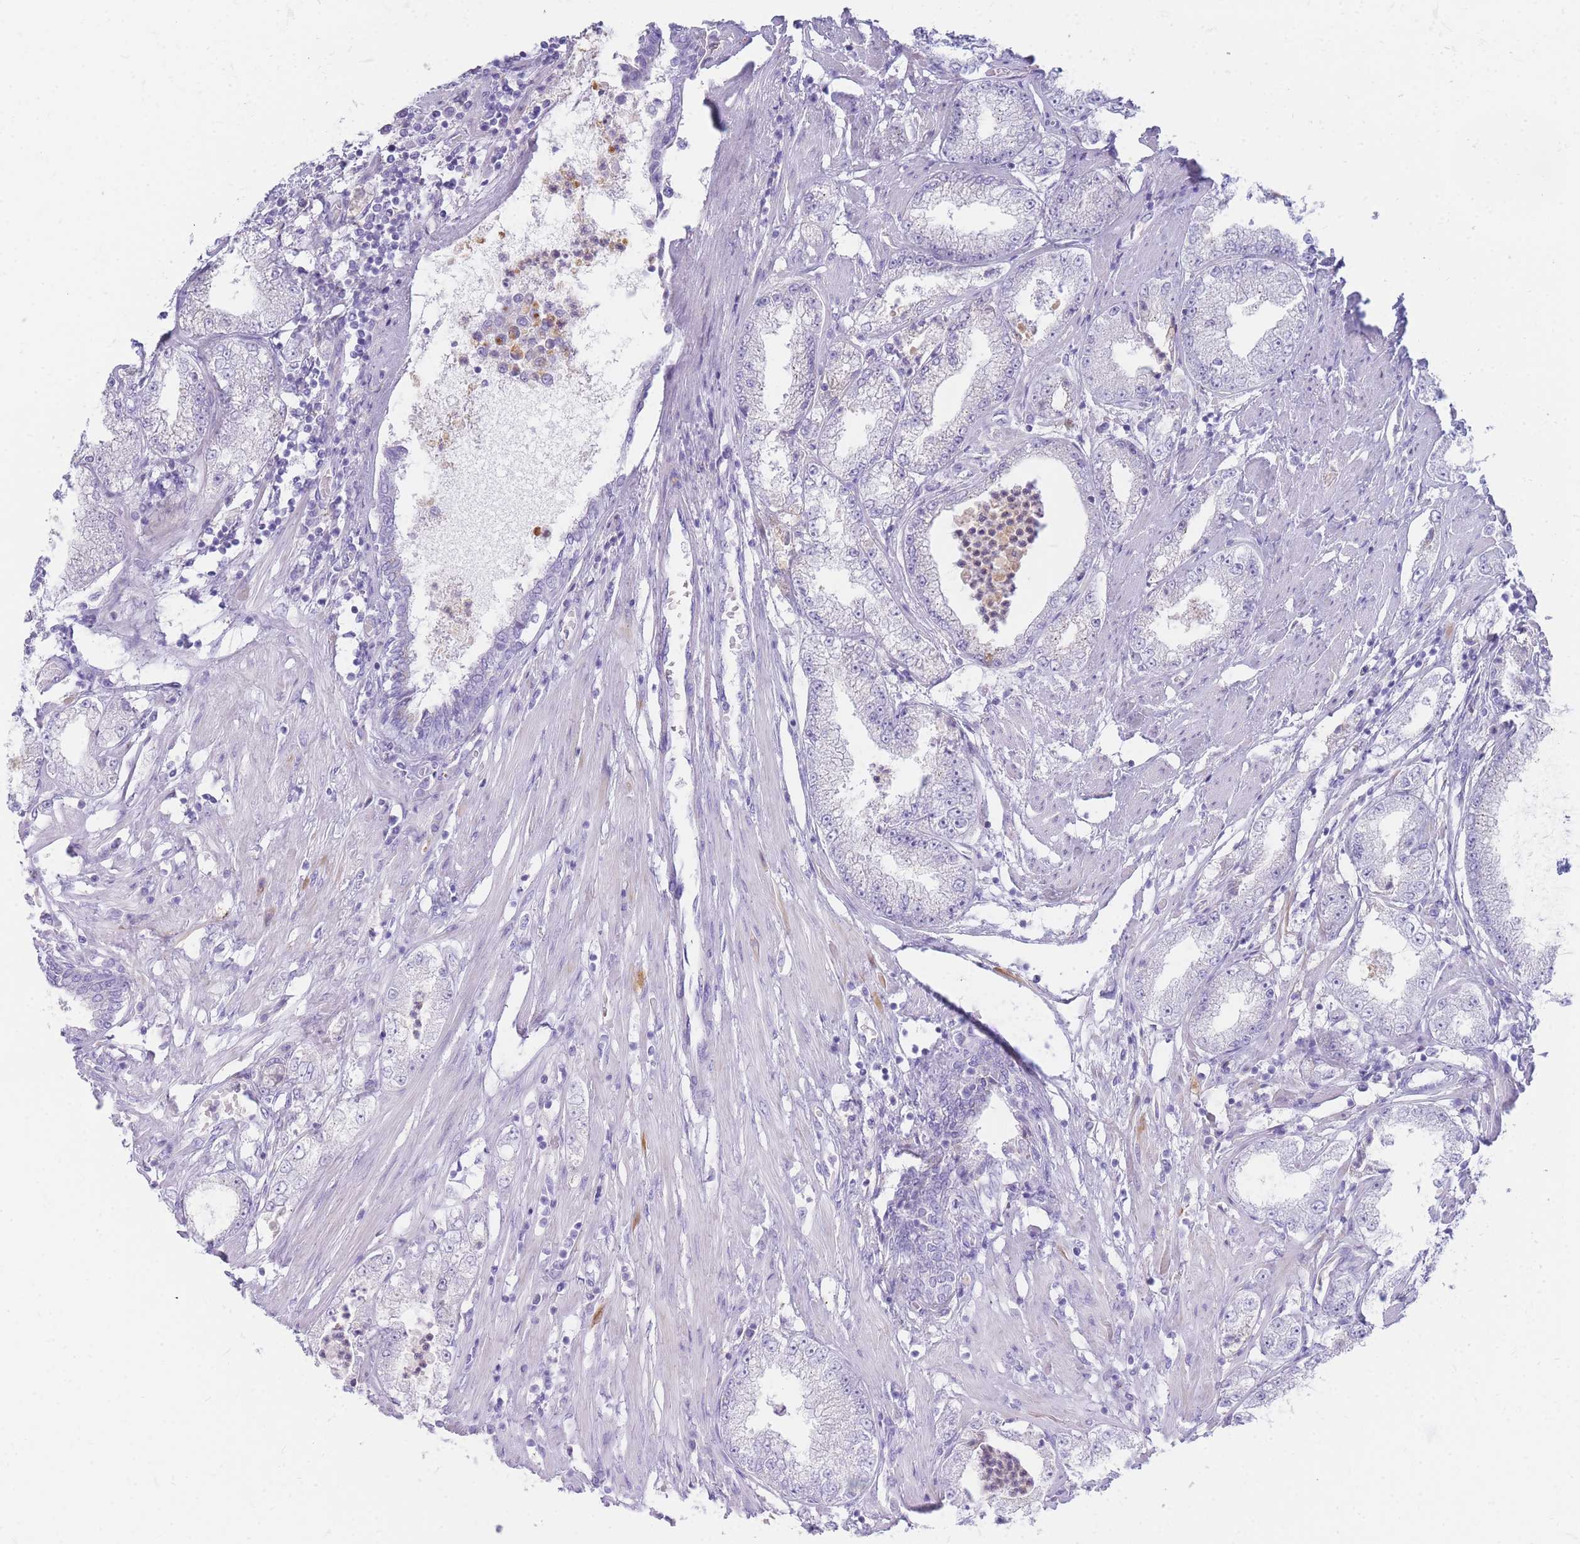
{"staining": {"intensity": "negative", "quantity": "none", "location": "none"}, "tissue": "prostate cancer", "cell_type": "Tumor cells", "image_type": "cancer", "snomed": [{"axis": "morphology", "description": "Adenocarcinoma, High grade"}, {"axis": "topography", "description": "Prostate"}], "caption": "This photomicrograph is of prostate high-grade adenocarcinoma stained with immunohistochemistry to label a protein in brown with the nuclei are counter-stained blue. There is no expression in tumor cells.", "gene": "NKX1-2", "patient": {"sex": "male", "age": 69}}